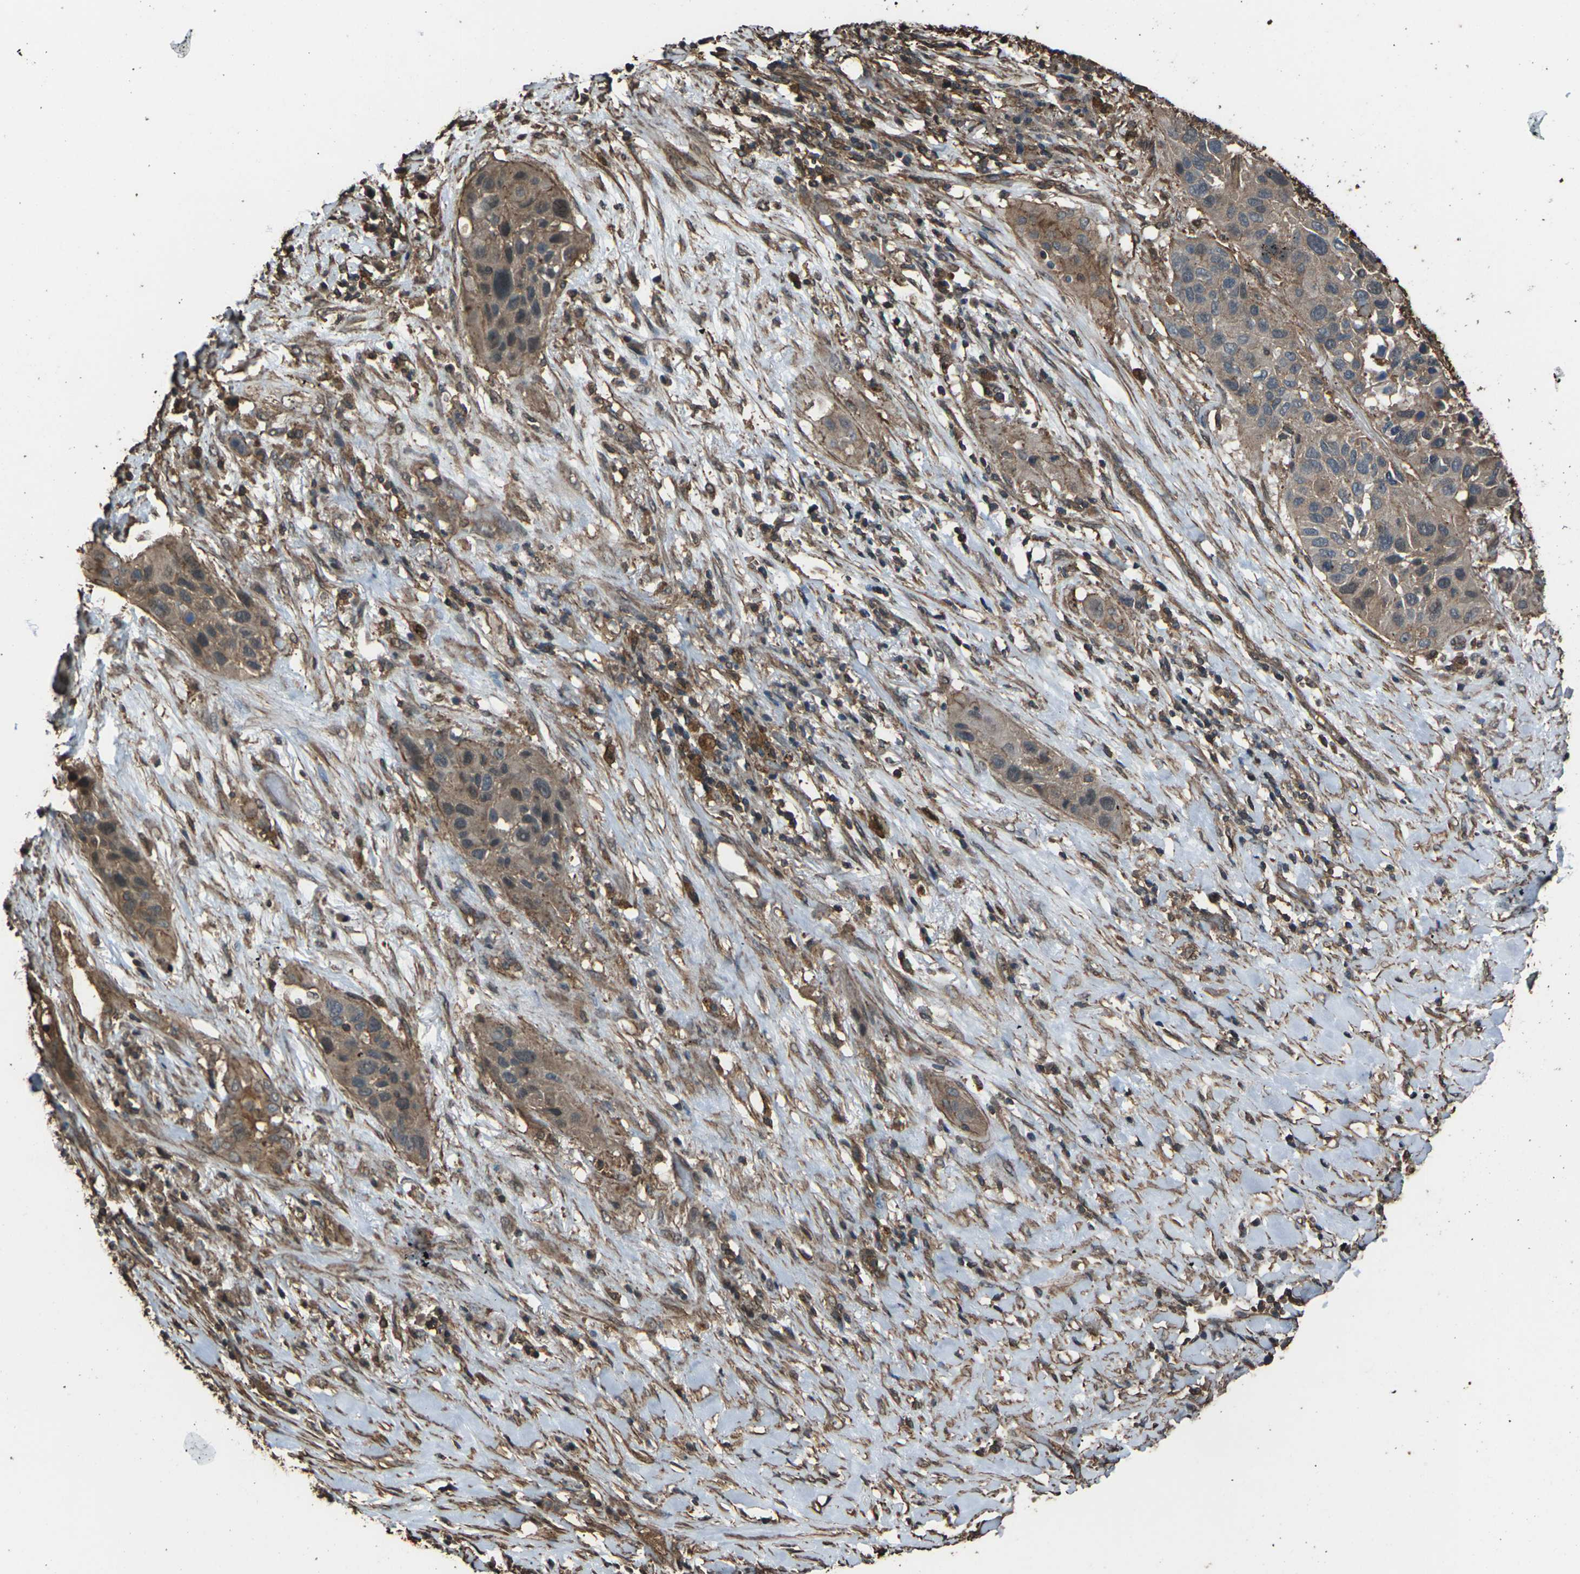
{"staining": {"intensity": "moderate", "quantity": ">75%", "location": "cytoplasmic/membranous"}, "tissue": "lung cancer", "cell_type": "Tumor cells", "image_type": "cancer", "snomed": [{"axis": "morphology", "description": "Squamous cell carcinoma, NOS"}, {"axis": "topography", "description": "Lung"}], "caption": "Tumor cells exhibit medium levels of moderate cytoplasmic/membranous positivity in about >75% of cells in lung cancer.", "gene": "DHPS", "patient": {"sex": "male", "age": 57}}